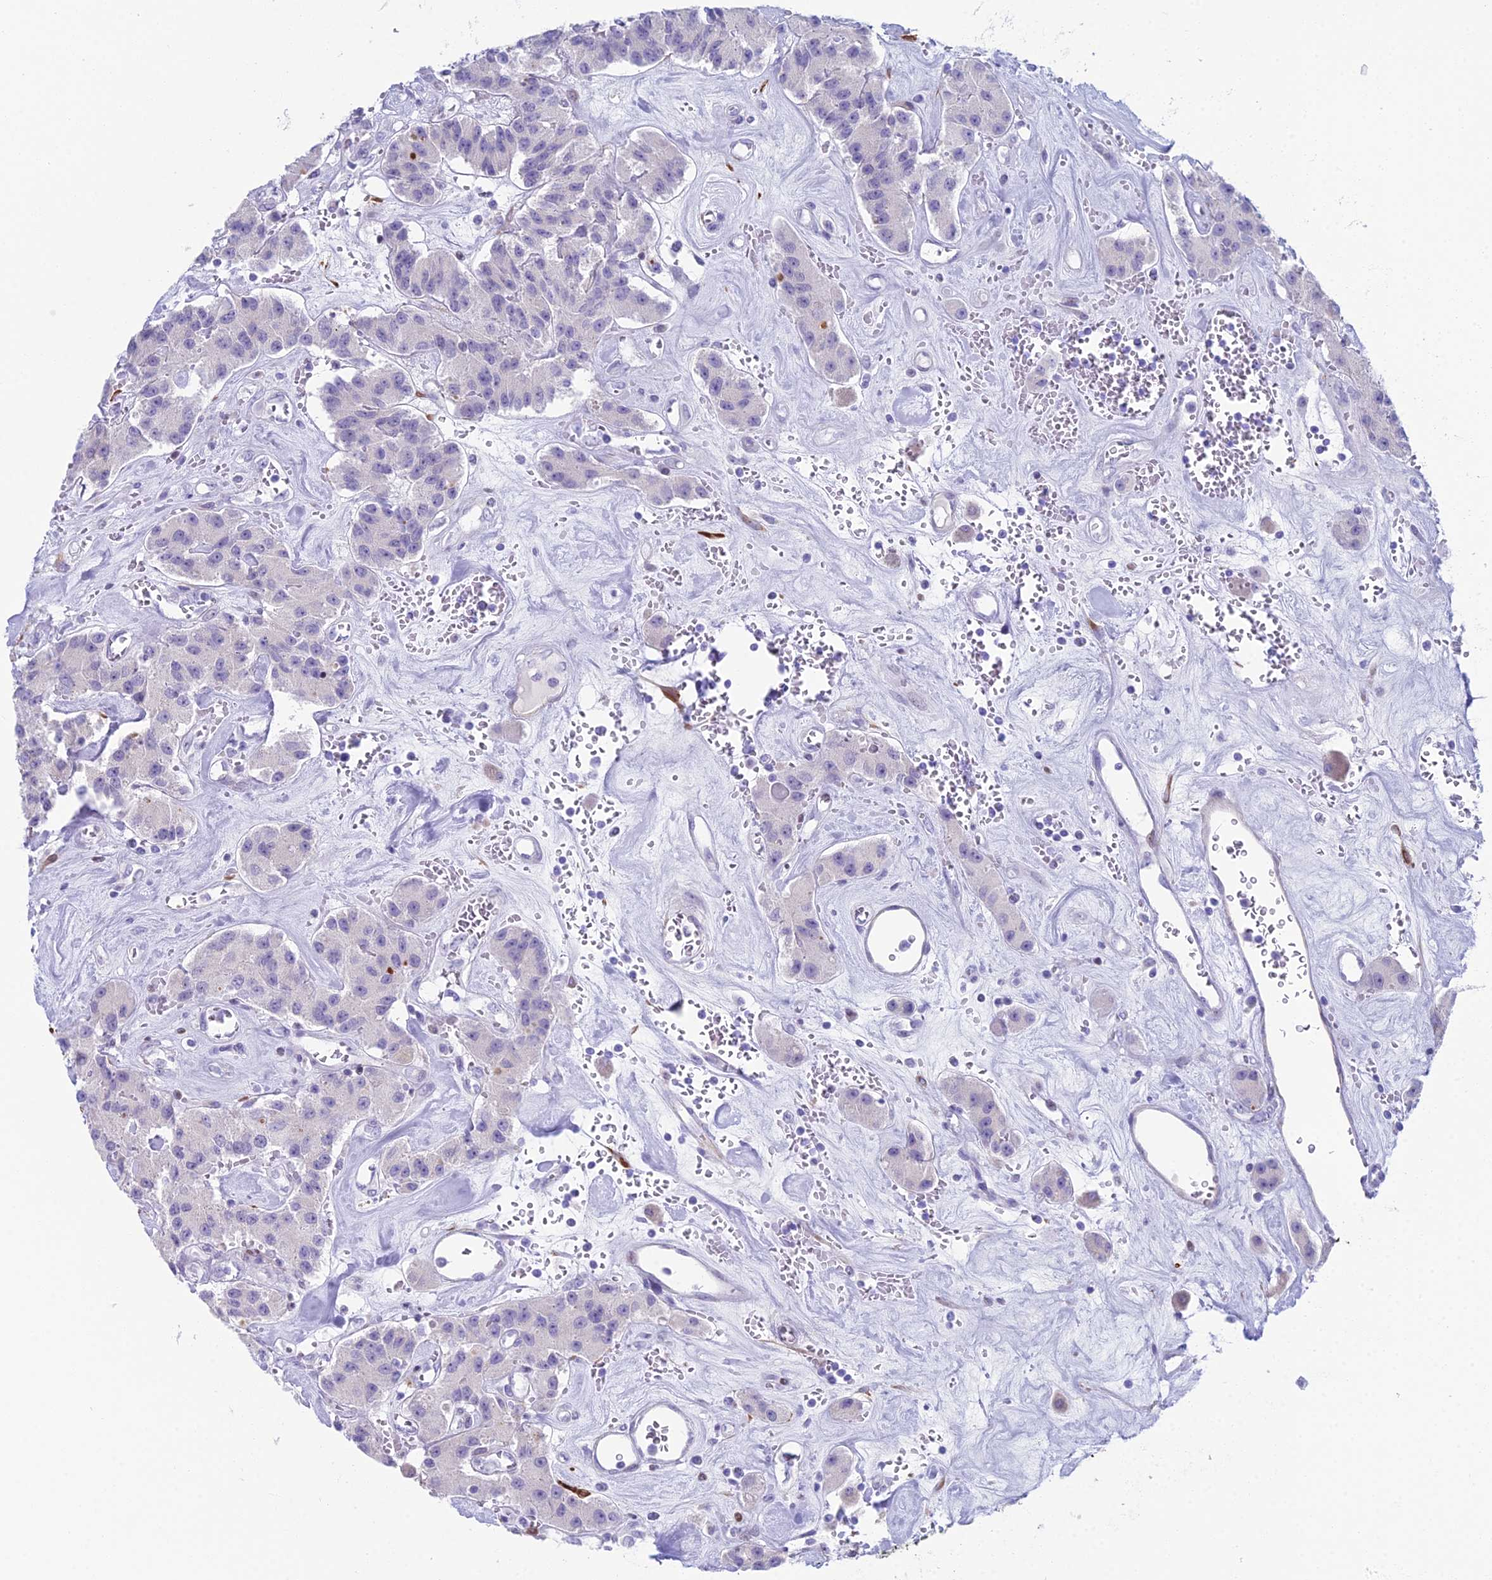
{"staining": {"intensity": "negative", "quantity": "none", "location": "none"}, "tissue": "carcinoid", "cell_type": "Tumor cells", "image_type": "cancer", "snomed": [{"axis": "morphology", "description": "Carcinoid, malignant, NOS"}, {"axis": "topography", "description": "Pancreas"}], "caption": "Tumor cells show no significant protein expression in carcinoid.", "gene": "CC2D2A", "patient": {"sex": "male", "age": 41}}